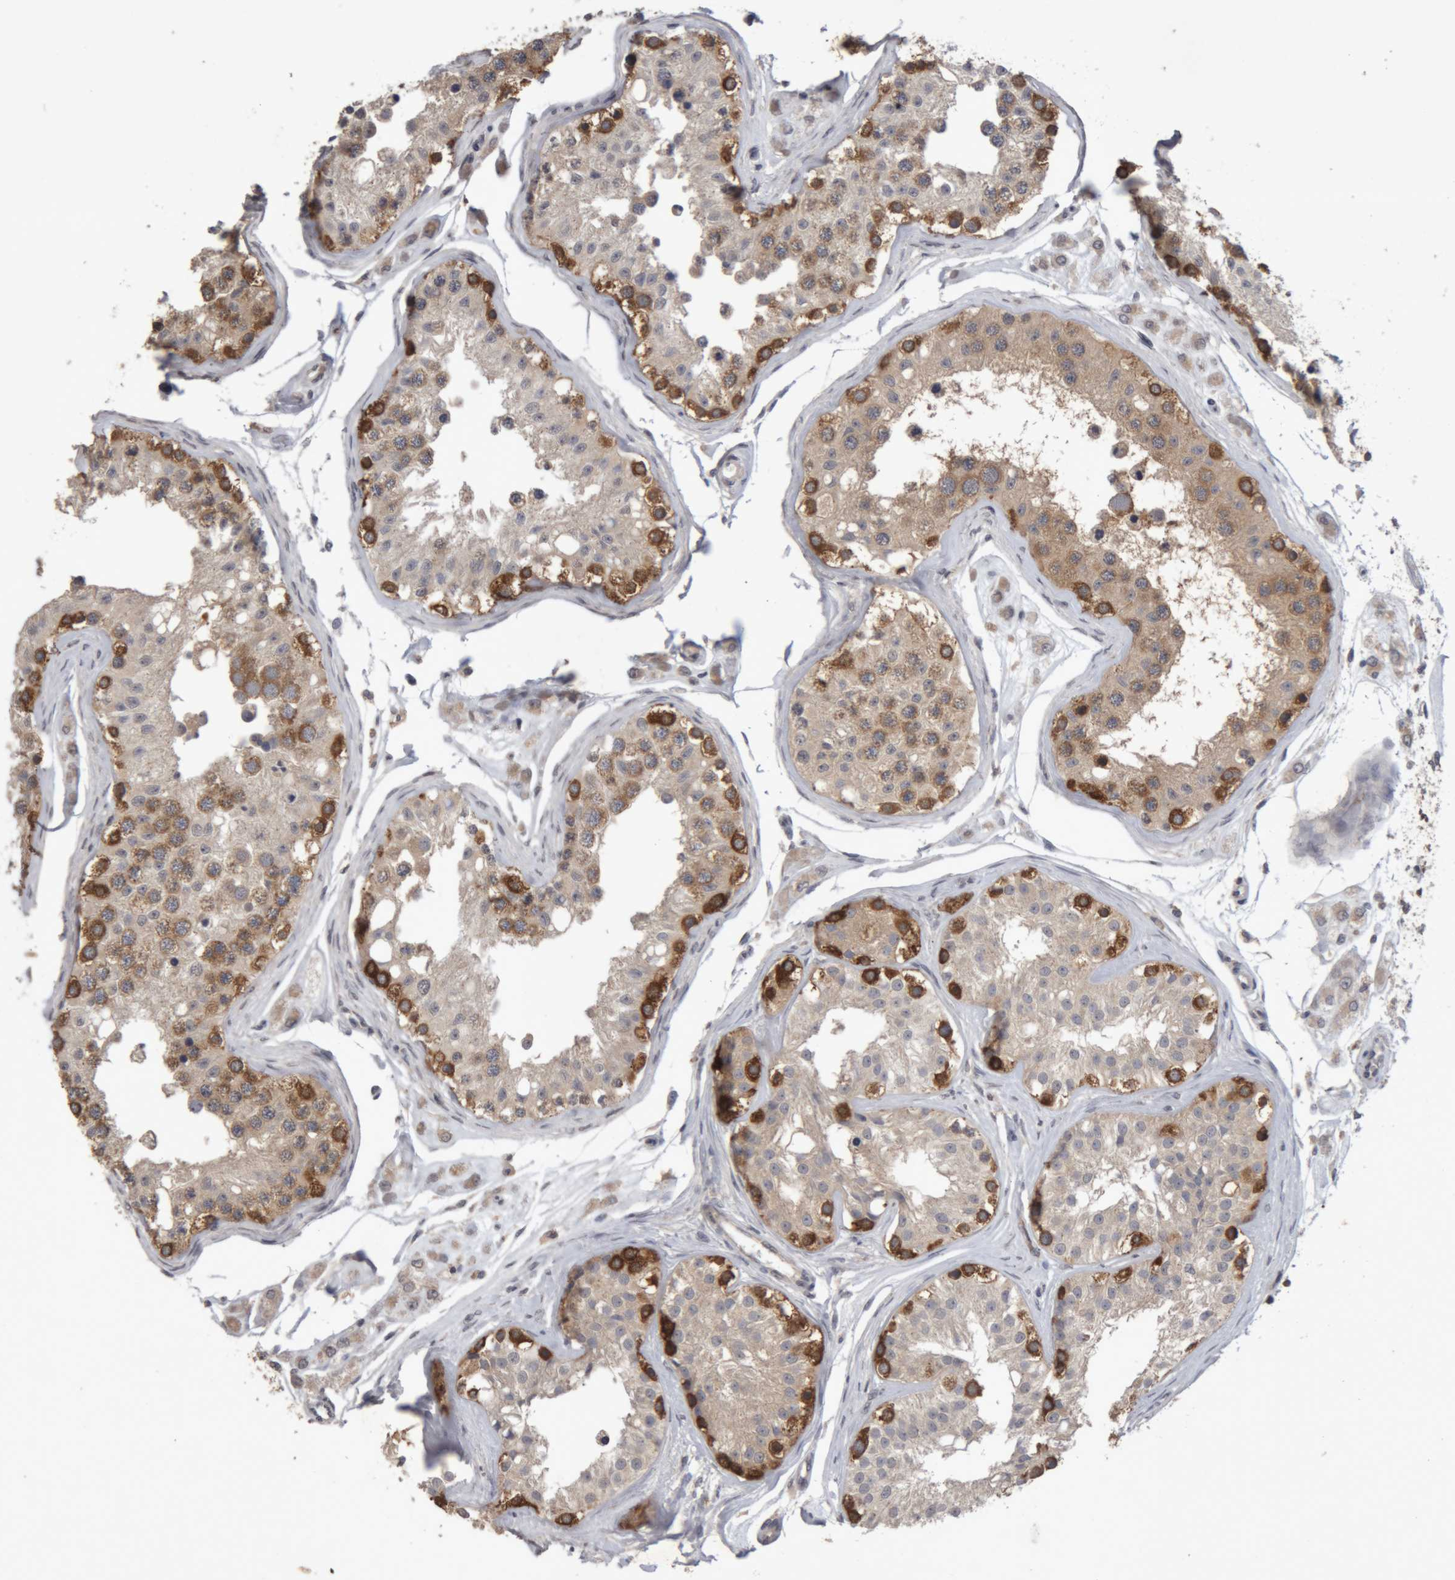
{"staining": {"intensity": "strong", "quantity": "25%-75%", "location": "cytoplasmic/membranous"}, "tissue": "testis", "cell_type": "Cells in seminiferous ducts", "image_type": "normal", "snomed": [{"axis": "morphology", "description": "Normal tissue, NOS"}, {"axis": "morphology", "description": "Adenocarcinoma, metastatic, NOS"}, {"axis": "topography", "description": "Testis"}], "caption": "Immunohistochemical staining of unremarkable human testis exhibits 25%-75% levels of strong cytoplasmic/membranous protein staining in about 25%-75% of cells in seminiferous ducts. (DAB IHC, brown staining for protein, blue staining for nuclei).", "gene": "NFATC2", "patient": {"sex": "male", "age": 26}}